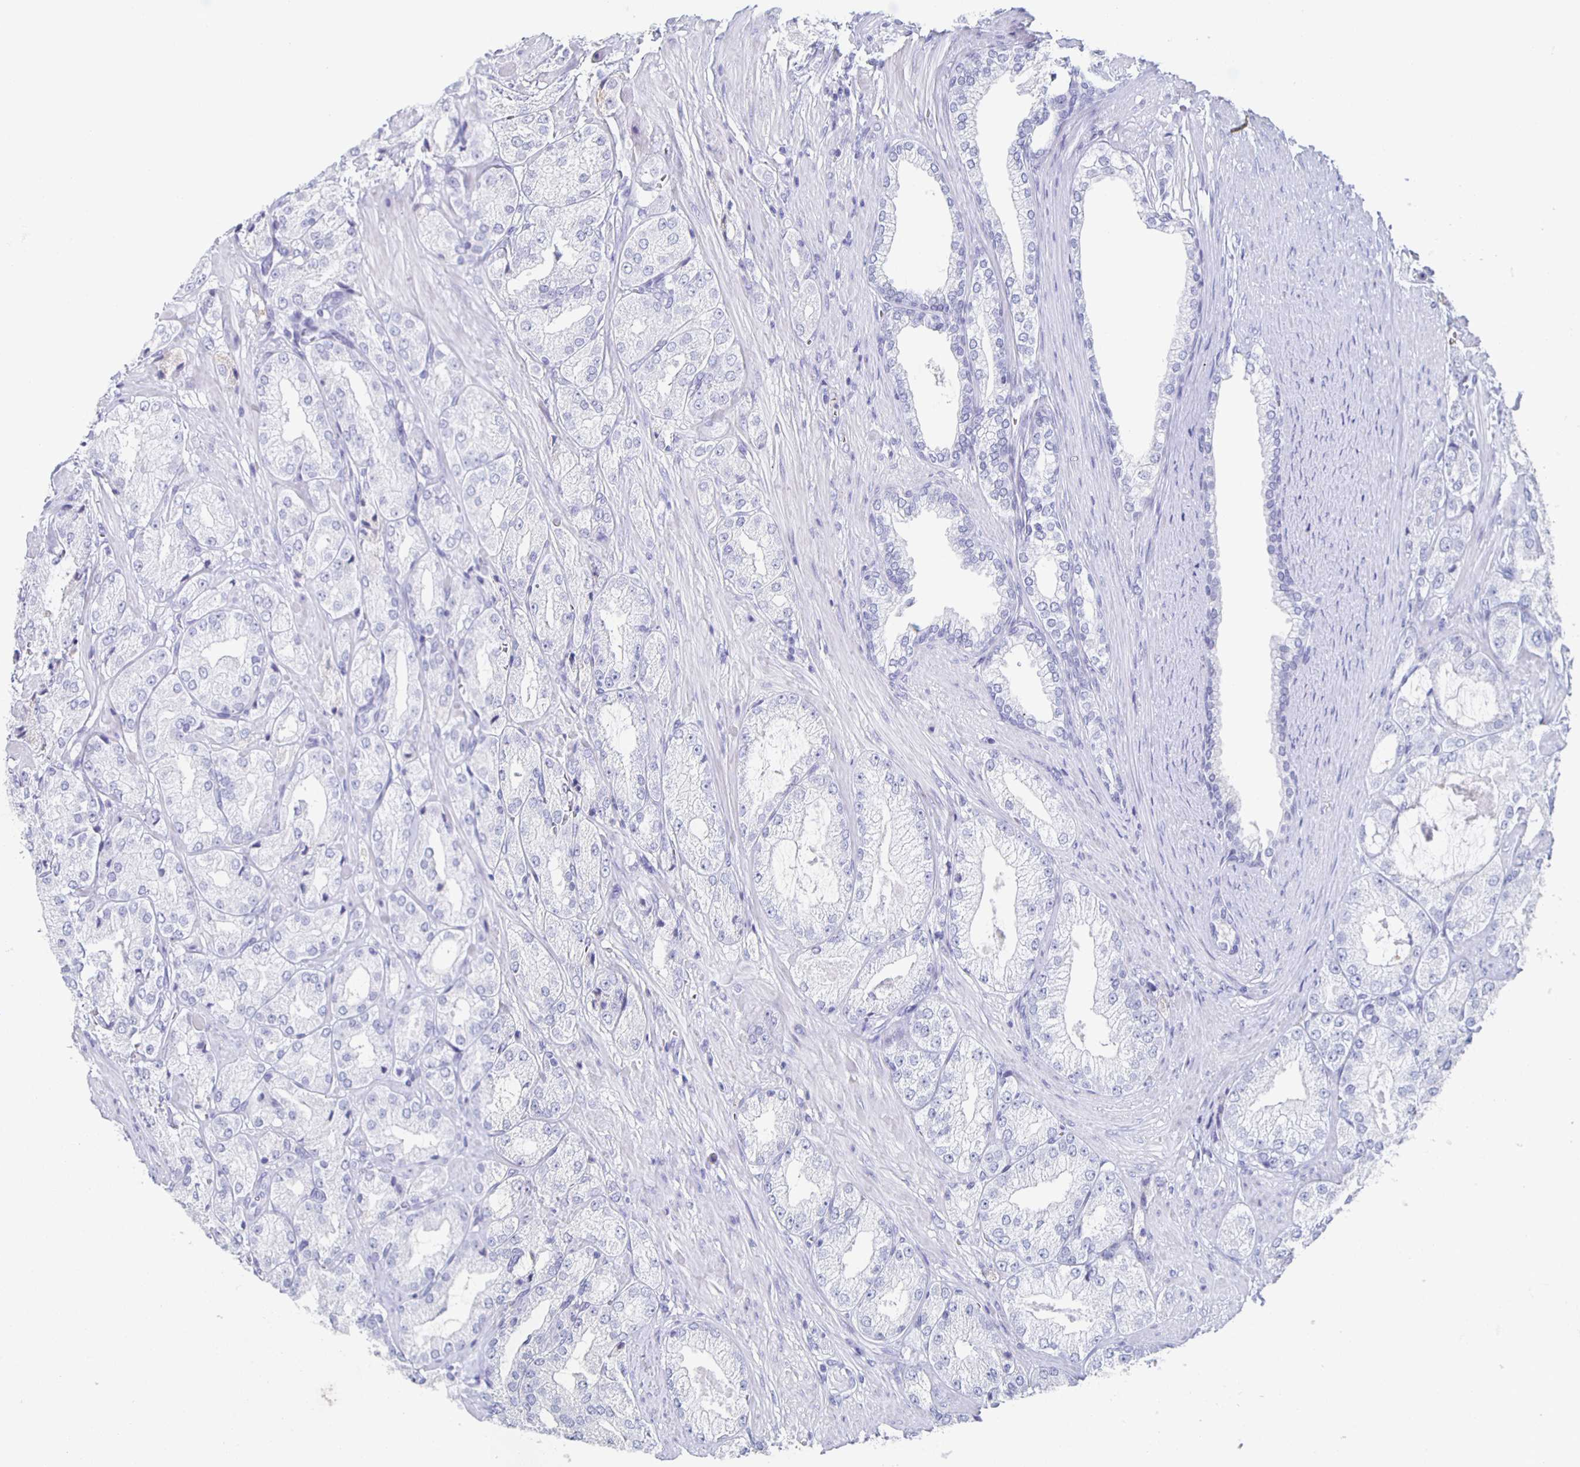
{"staining": {"intensity": "negative", "quantity": "none", "location": "none"}, "tissue": "prostate cancer", "cell_type": "Tumor cells", "image_type": "cancer", "snomed": [{"axis": "morphology", "description": "Adenocarcinoma, High grade"}, {"axis": "topography", "description": "Prostate"}], "caption": "This is an IHC histopathology image of human prostate cancer (high-grade adenocarcinoma). There is no positivity in tumor cells.", "gene": "FGA", "patient": {"sex": "male", "age": 68}}